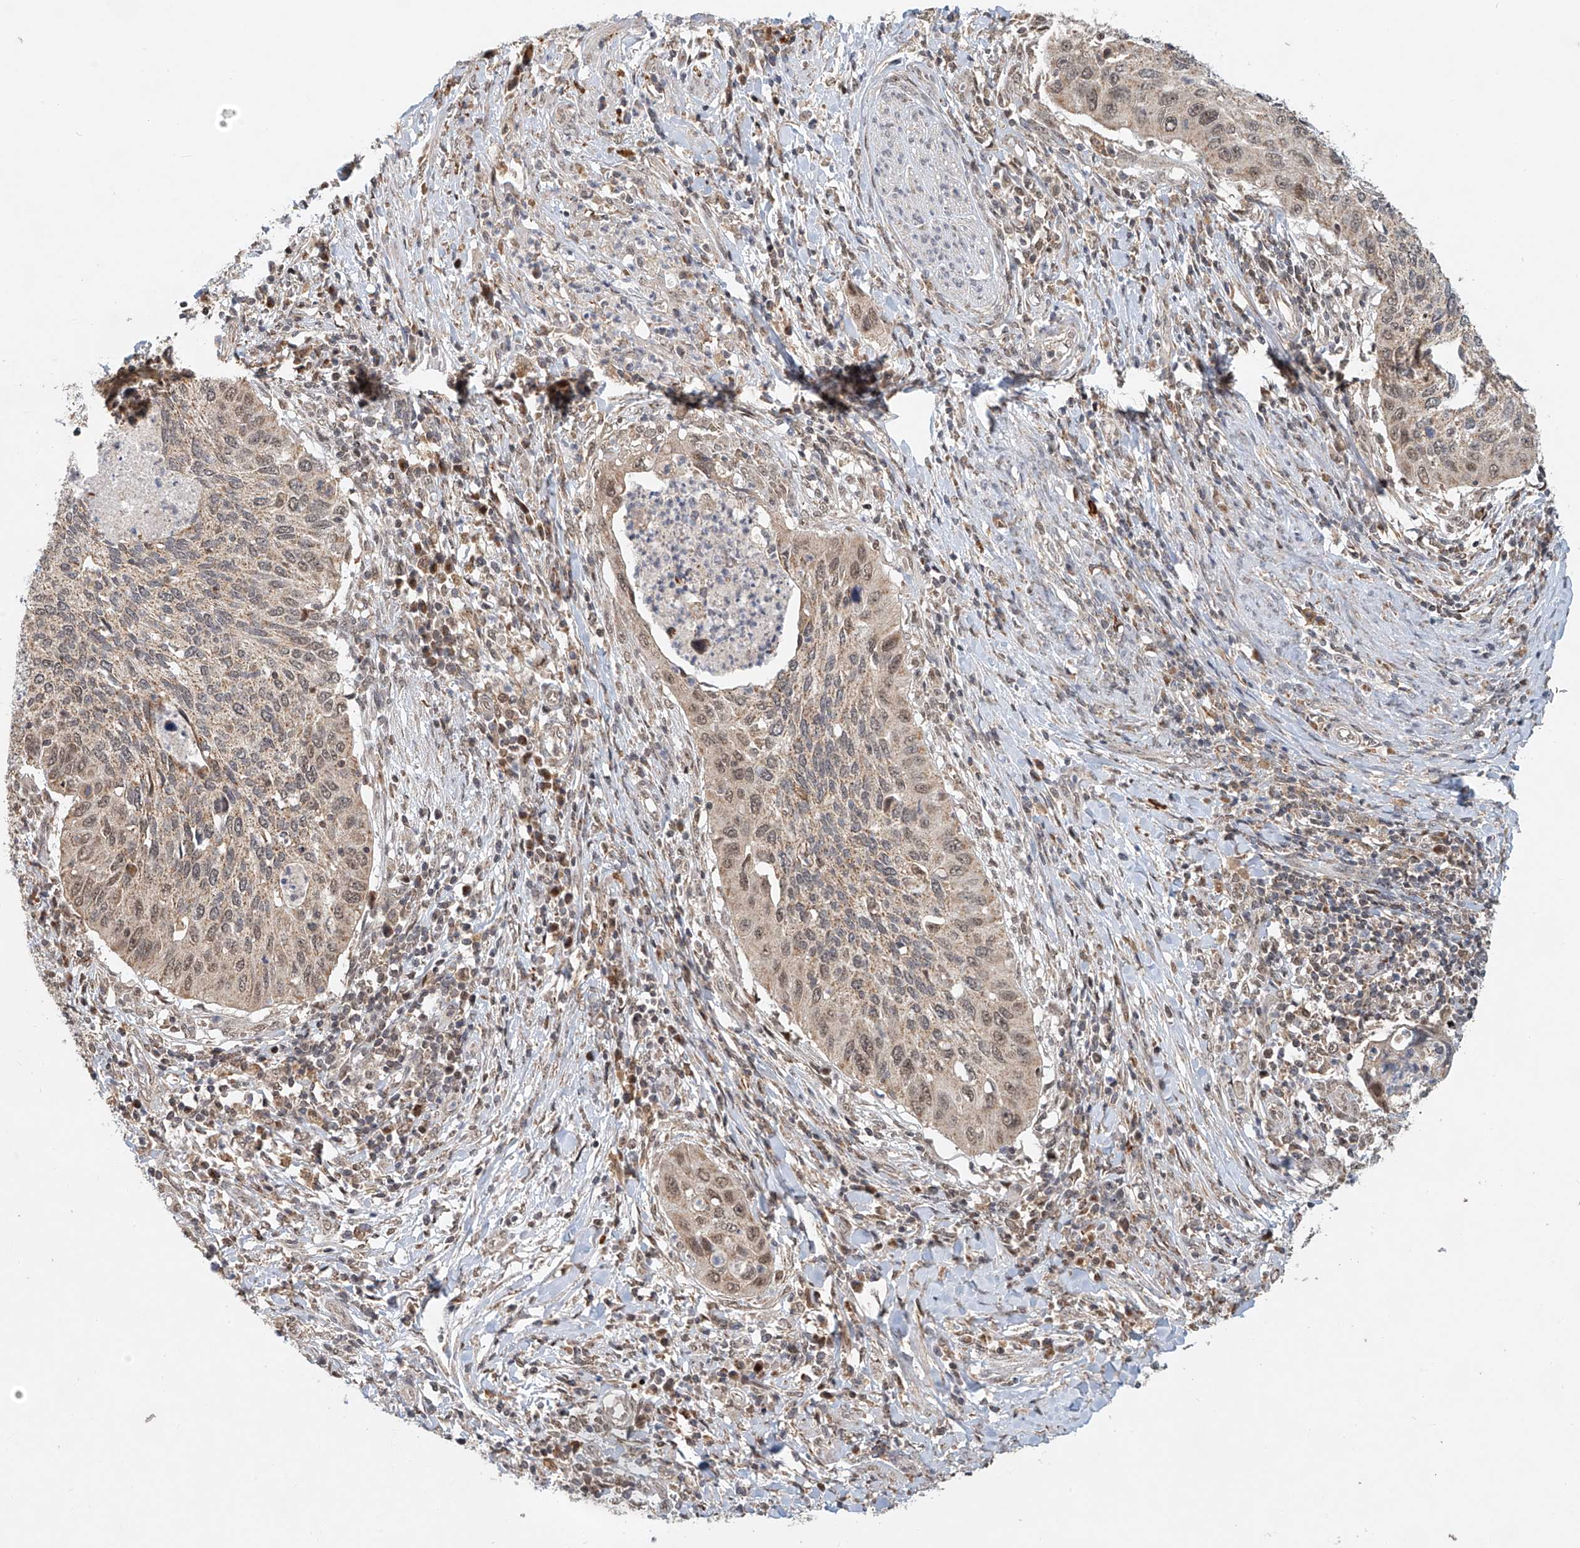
{"staining": {"intensity": "weak", "quantity": "25%-75%", "location": "nuclear"}, "tissue": "cervical cancer", "cell_type": "Tumor cells", "image_type": "cancer", "snomed": [{"axis": "morphology", "description": "Squamous cell carcinoma, NOS"}, {"axis": "topography", "description": "Cervix"}], "caption": "Immunohistochemical staining of cervical cancer (squamous cell carcinoma) displays low levels of weak nuclear protein expression in approximately 25%-75% of tumor cells.", "gene": "SYTL3", "patient": {"sex": "female", "age": 38}}